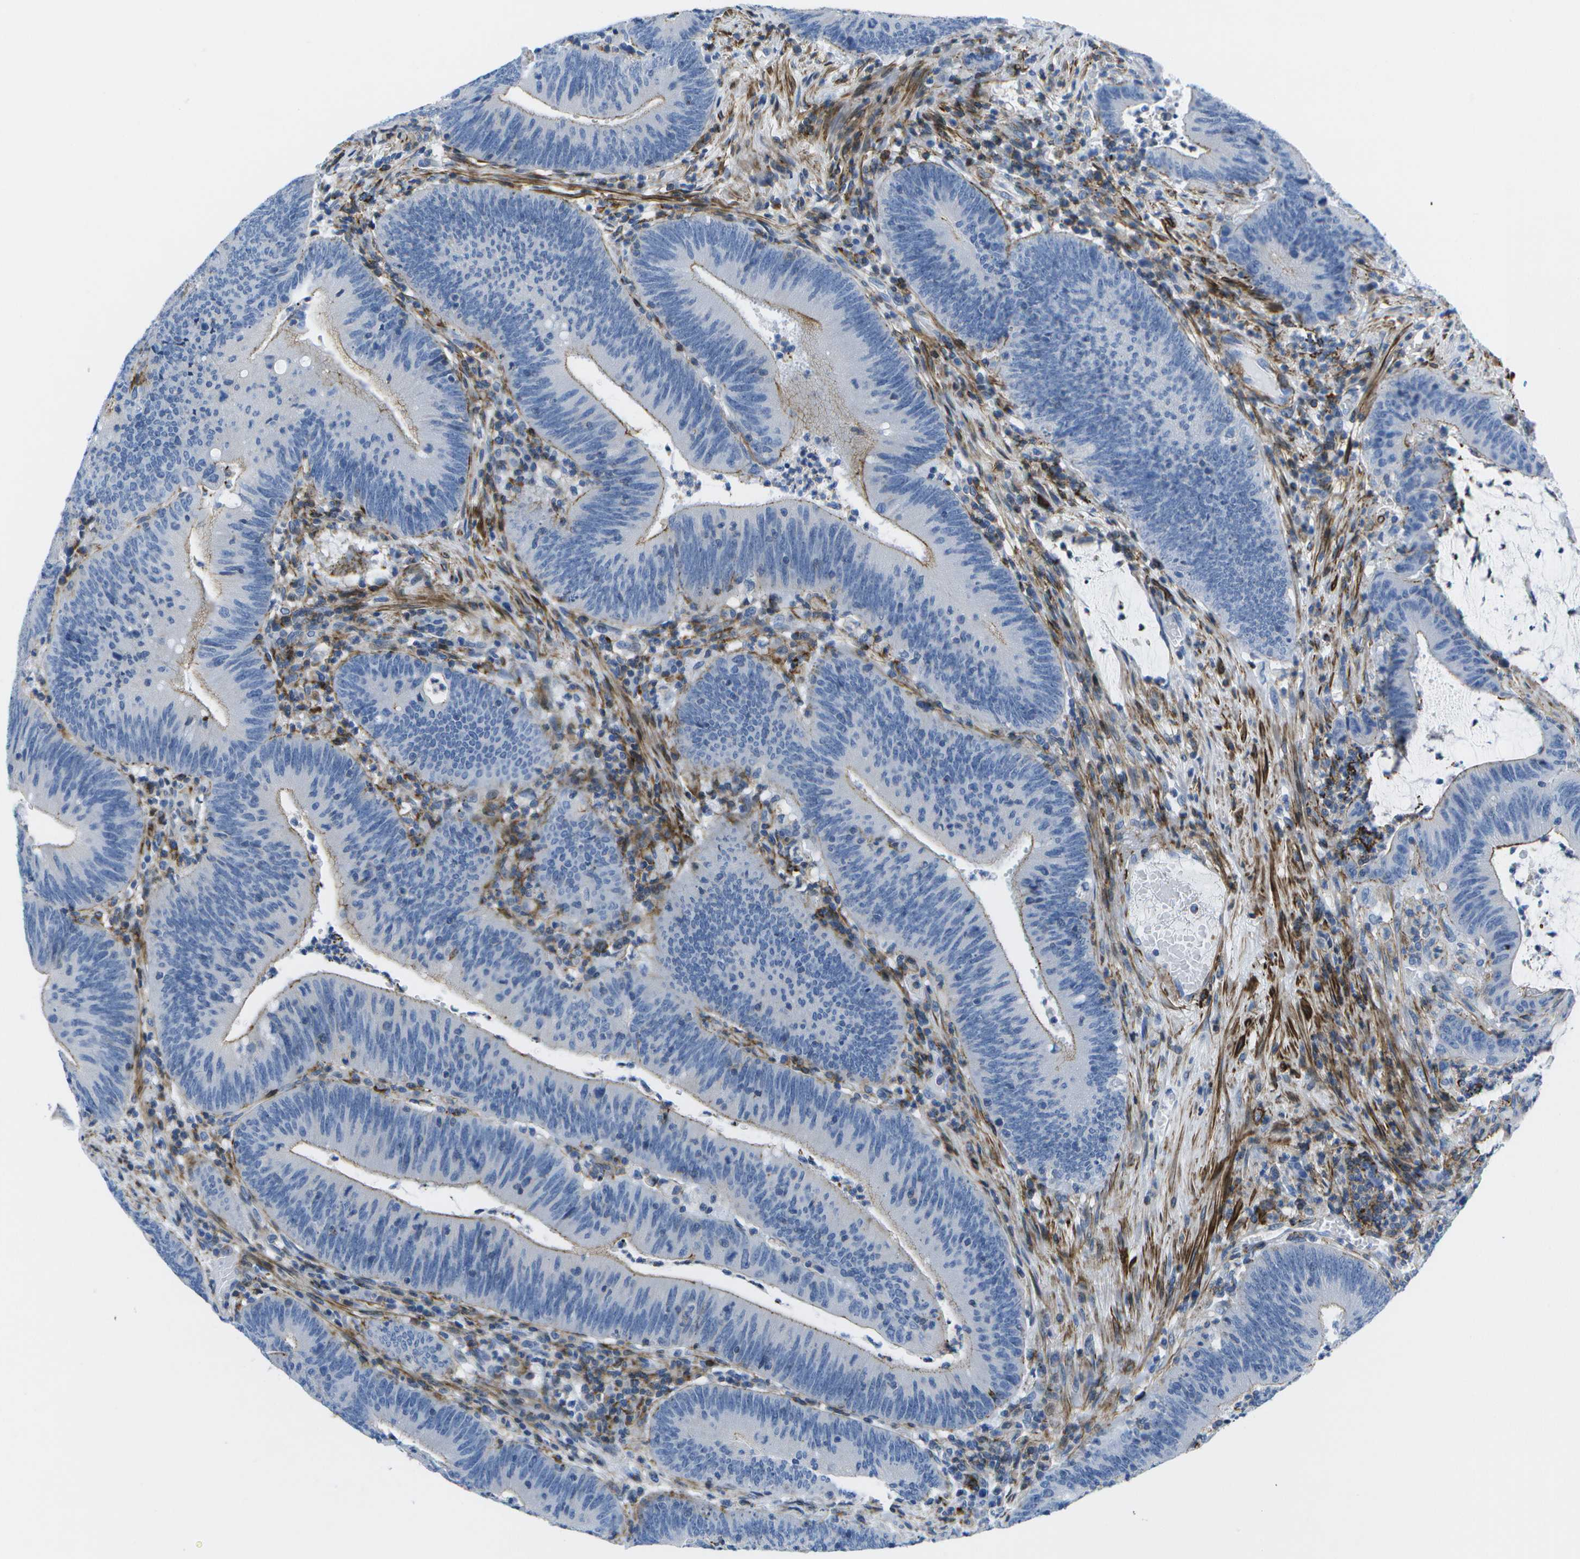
{"staining": {"intensity": "moderate", "quantity": "25%-75%", "location": "cytoplasmic/membranous"}, "tissue": "colorectal cancer", "cell_type": "Tumor cells", "image_type": "cancer", "snomed": [{"axis": "morphology", "description": "Normal tissue, NOS"}, {"axis": "morphology", "description": "Adenocarcinoma, NOS"}, {"axis": "topography", "description": "Rectum"}], "caption": "An immunohistochemistry (IHC) image of tumor tissue is shown. Protein staining in brown shows moderate cytoplasmic/membranous positivity in colorectal adenocarcinoma within tumor cells.", "gene": "ADGRG6", "patient": {"sex": "female", "age": 66}}